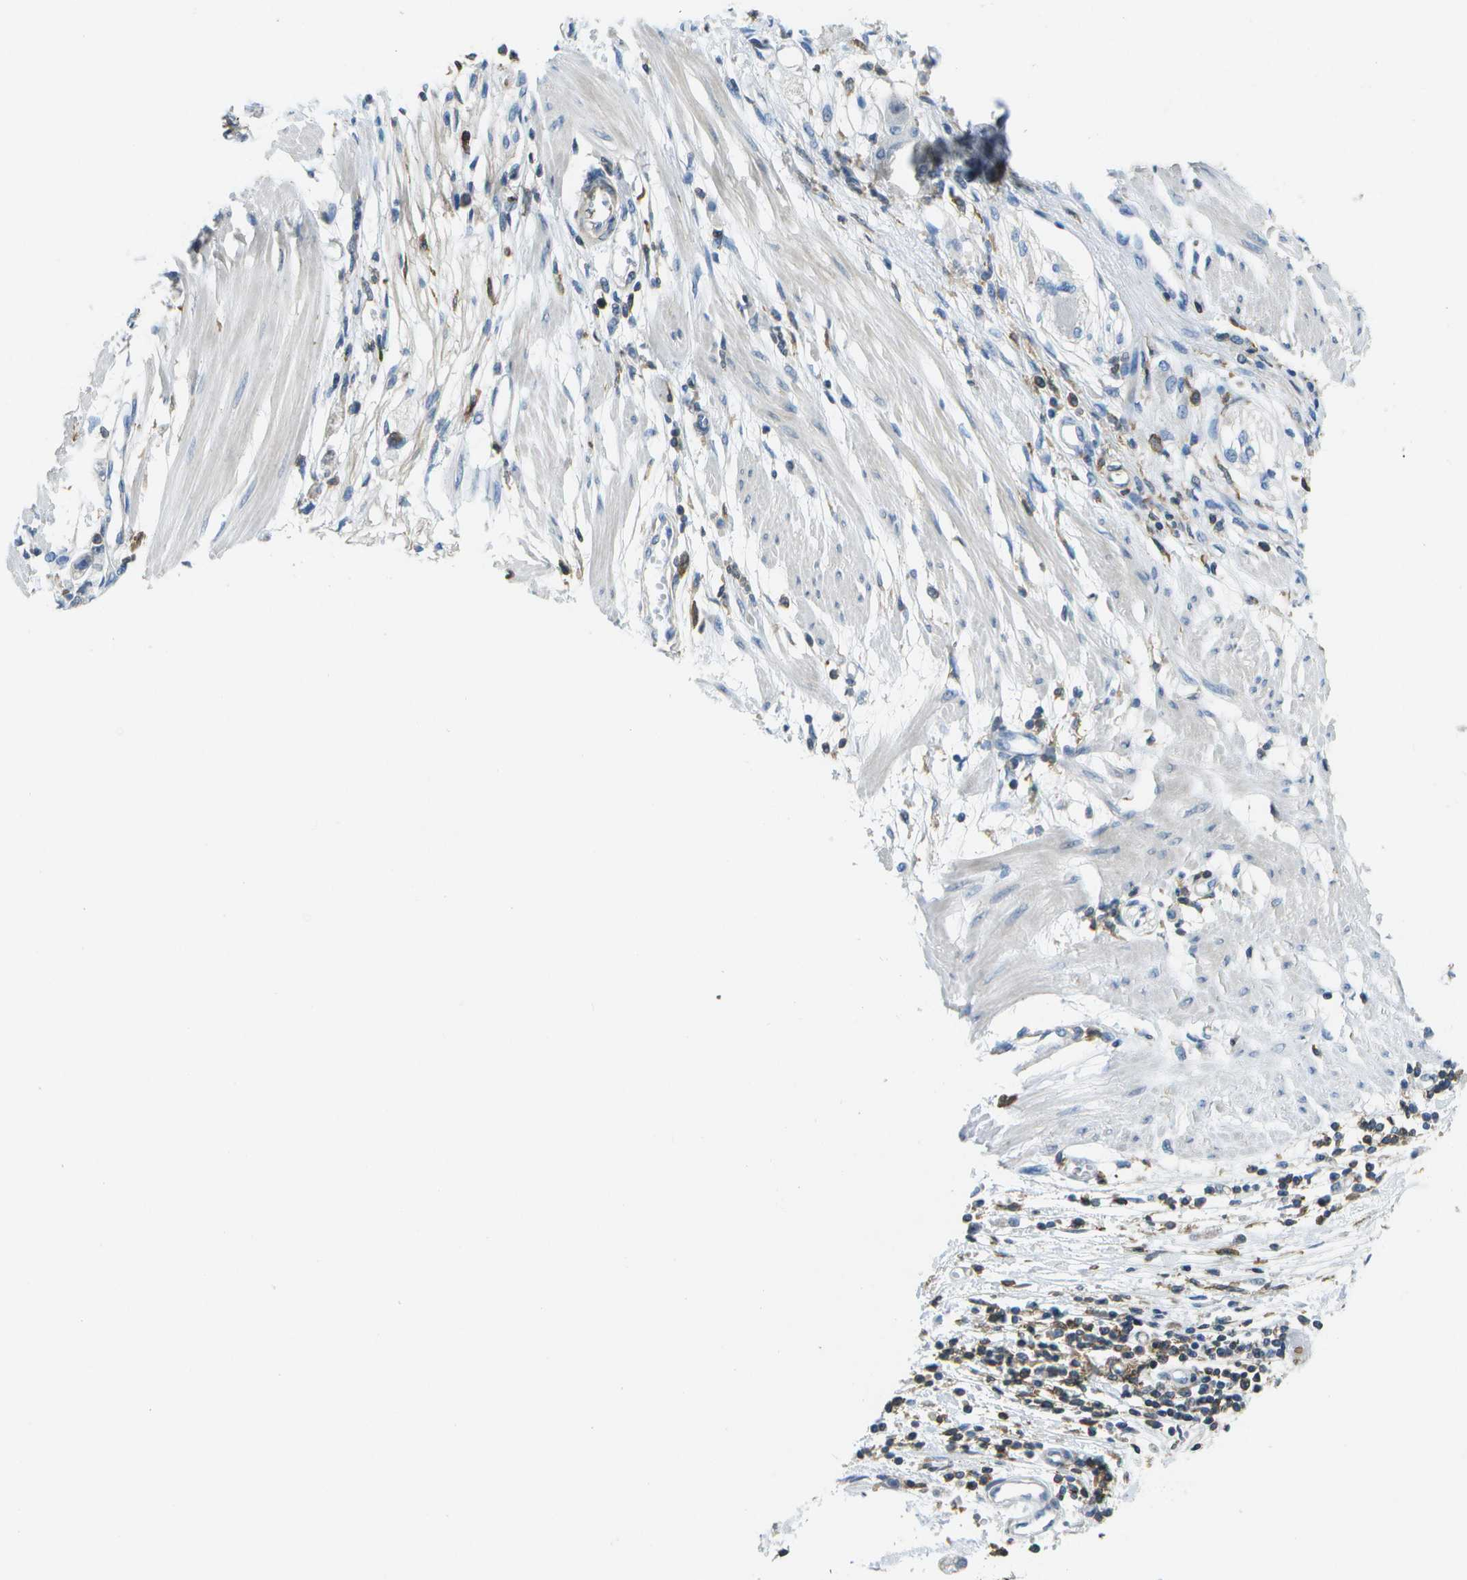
{"staining": {"intensity": "negative", "quantity": "none", "location": "none"}, "tissue": "stomach cancer", "cell_type": "Tumor cells", "image_type": "cancer", "snomed": [{"axis": "morphology", "description": "Adenocarcinoma, NOS"}, {"axis": "topography", "description": "Stomach"}], "caption": "An immunohistochemistry (IHC) histopathology image of stomach adenocarcinoma is shown. There is no staining in tumor cells of stomach adenocarcinoma. (Stains: DAB (3,3'-diaminobenzidine) immunohistochemistry with hematoxylin counter stain, Microscopy: brightfield microscopy at high magnification).", "gene": "RCSD1", "patient": {"sex": "female", "age": 59}}